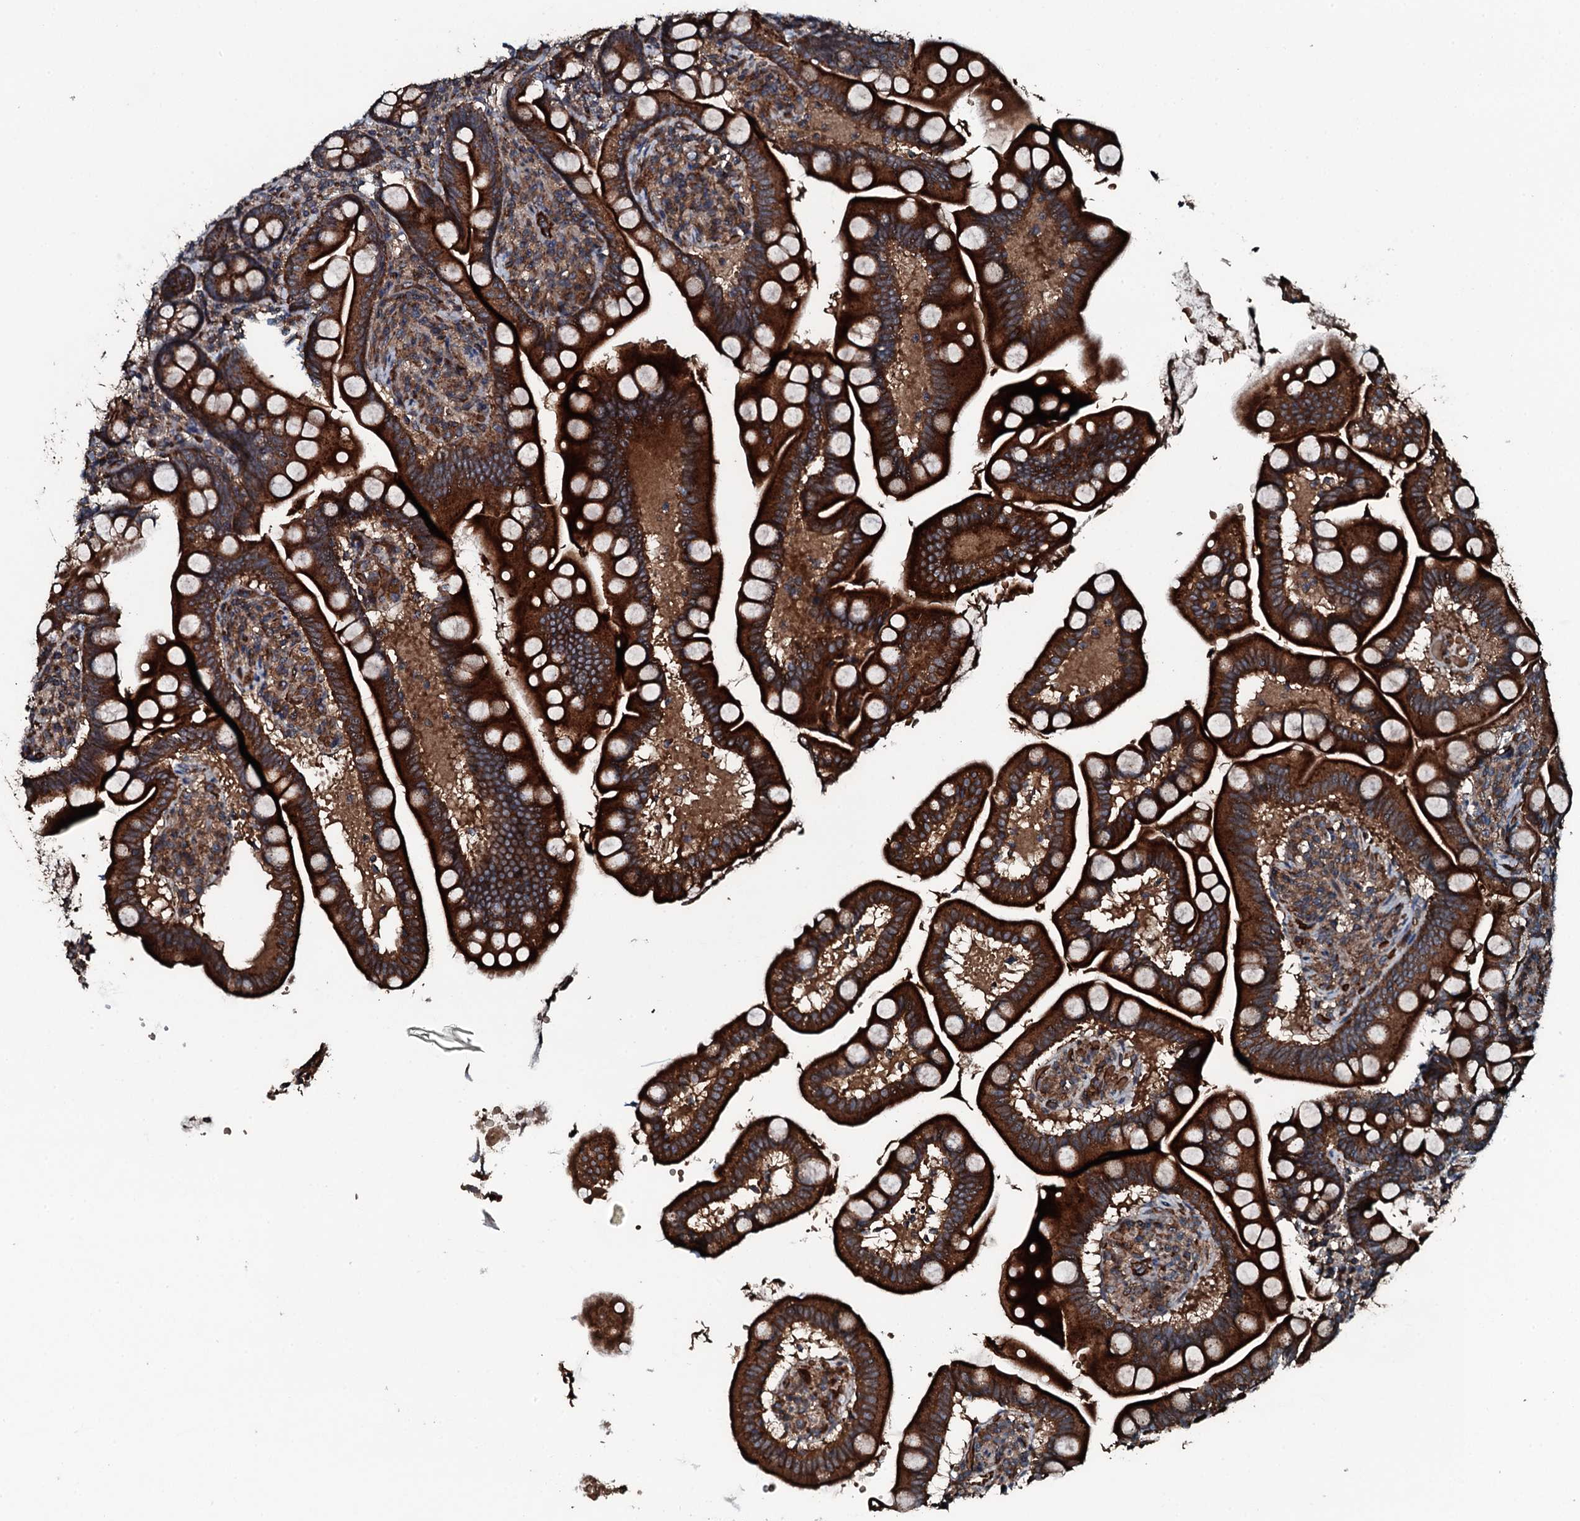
{"staining": {"intensity": "strong", "quantity": ">75%", "location": "cytoplasmic/membranous"}, "tissue": "small intestine", "cell_type": "Glandular cells", "image_type": "normal", "snomed": [{"axis": "morphology", "description": "Normal tissue, NOS"}, {"axis": "topography", "description": "Small intestine"}], "caption": "Immunohistochemical staining of normal human small intestine shows high levels of strong cytoplasmic/membranous staining in approximately >75% of glandular cells. (DAB = brown stain, brightfield microscopy at high magnification).", "gene": "TRIM7", "patient": {"sex": "female", "age": 64}}